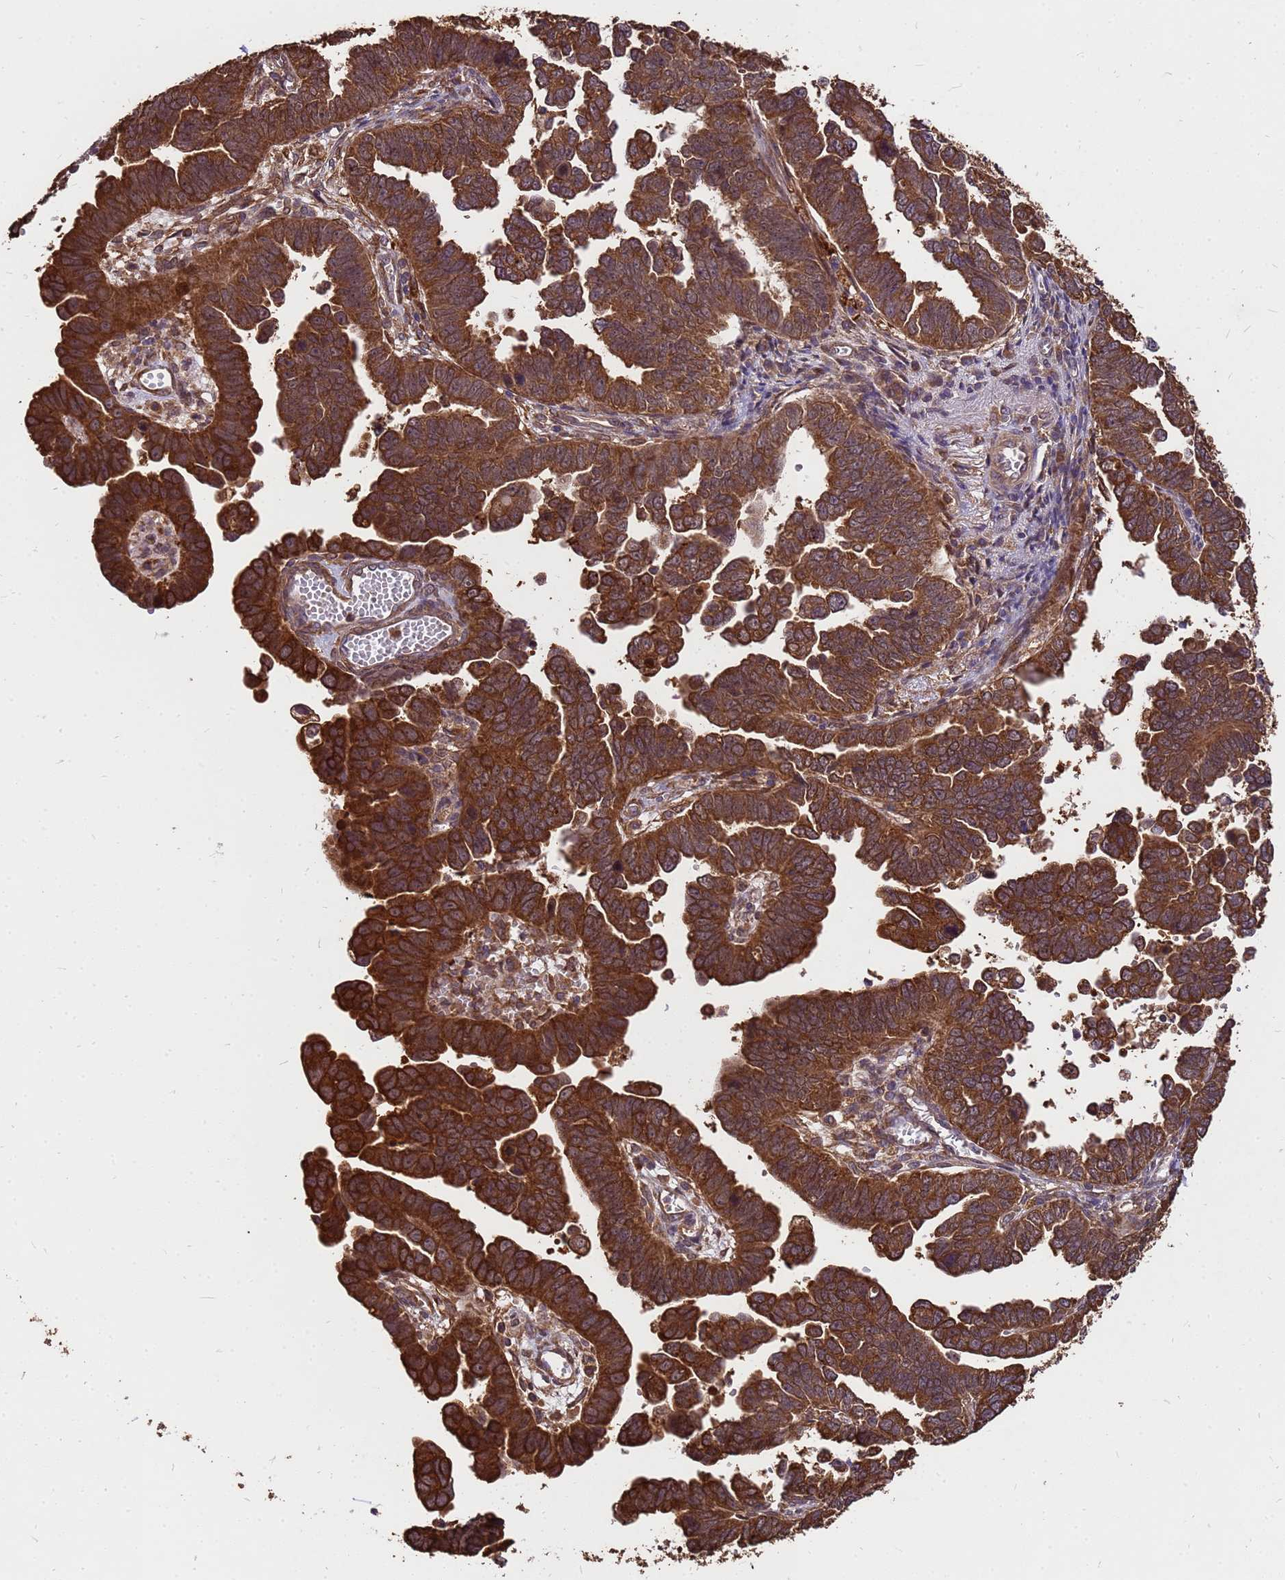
{"staining": {"intensity": "strong", "quantity": ">75%", "location": "cytoplasmic/membranous"}, "tissue": "endometrial cancer", "cell_type": "Tumor cells", "image_type": "cancer", "snomed": [{"axis": "morphology", "description": "Adenocarcinoma, NOS"}, {"axis": "topography", "description": "Endometrium"}], "caption": "Endometrial adenocarcinoma was stained to show a protein in brown. There is high levels of strong cytoplasmic/membranous staining in about >75% of tumor cells.", "gene": "ZNF618", "patient": {"sex": "female", "age": 75}}